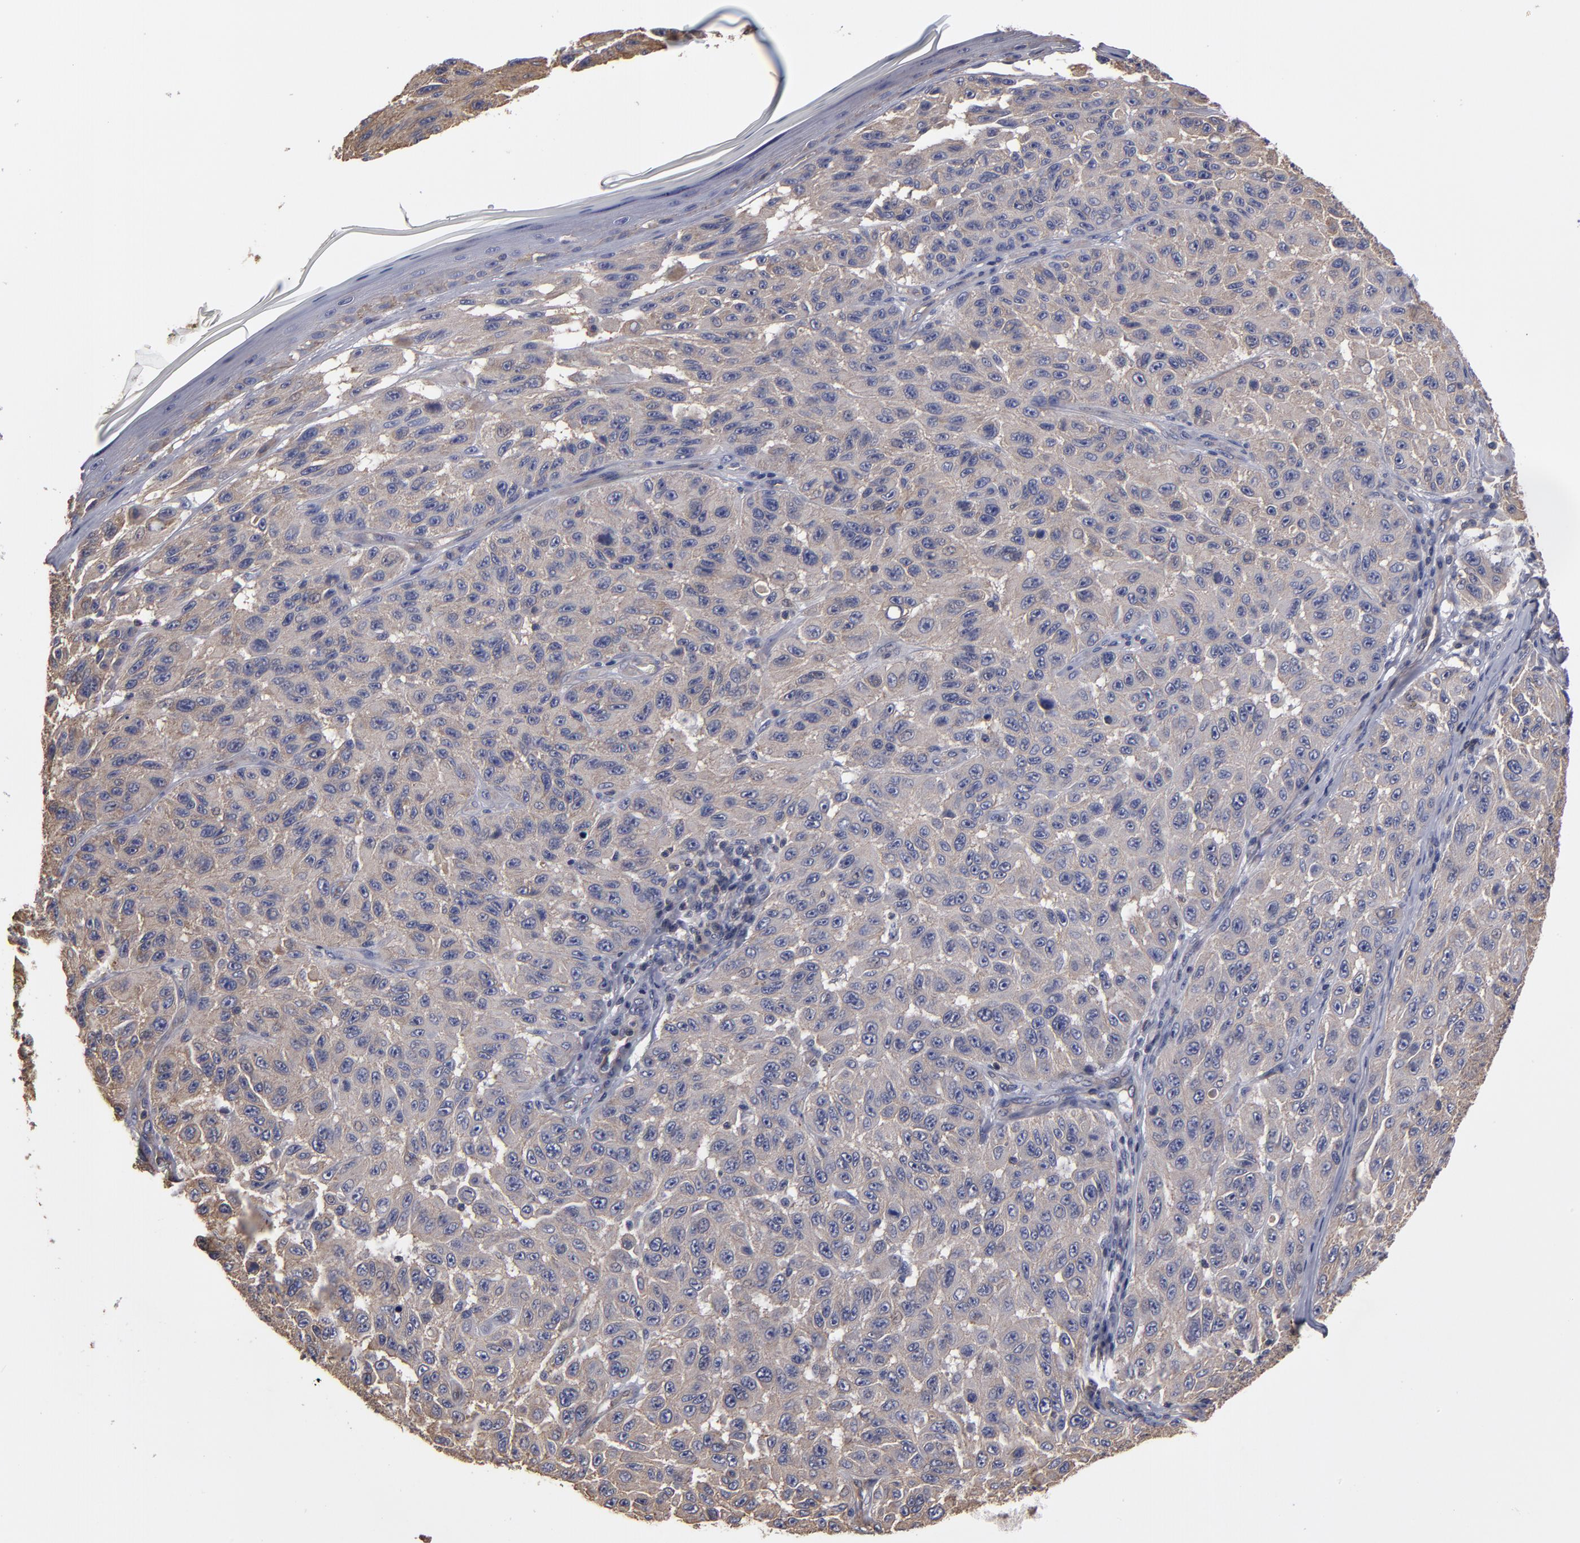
{"staining": {"intensity": "weak", "quantity": "25%-75%", "location": "cytoplasmic/membranous"}, "tissue": "melanoma", "cell_type": "Tumor cells", "image_type": "cancer", "snomed": [{"axis": "morphology", "description": "Malignant melanoma, NOS"}, {"axis": "topography", "description": "Skin"}], "caption": "Protein expression analysis of malignant melanoma demonstrates weak cytoplasmic/membranous expression in about 25%-75% of tumor cells.", "gene": "ESYT2", "patient": {"sex": "male", "age": 30}}